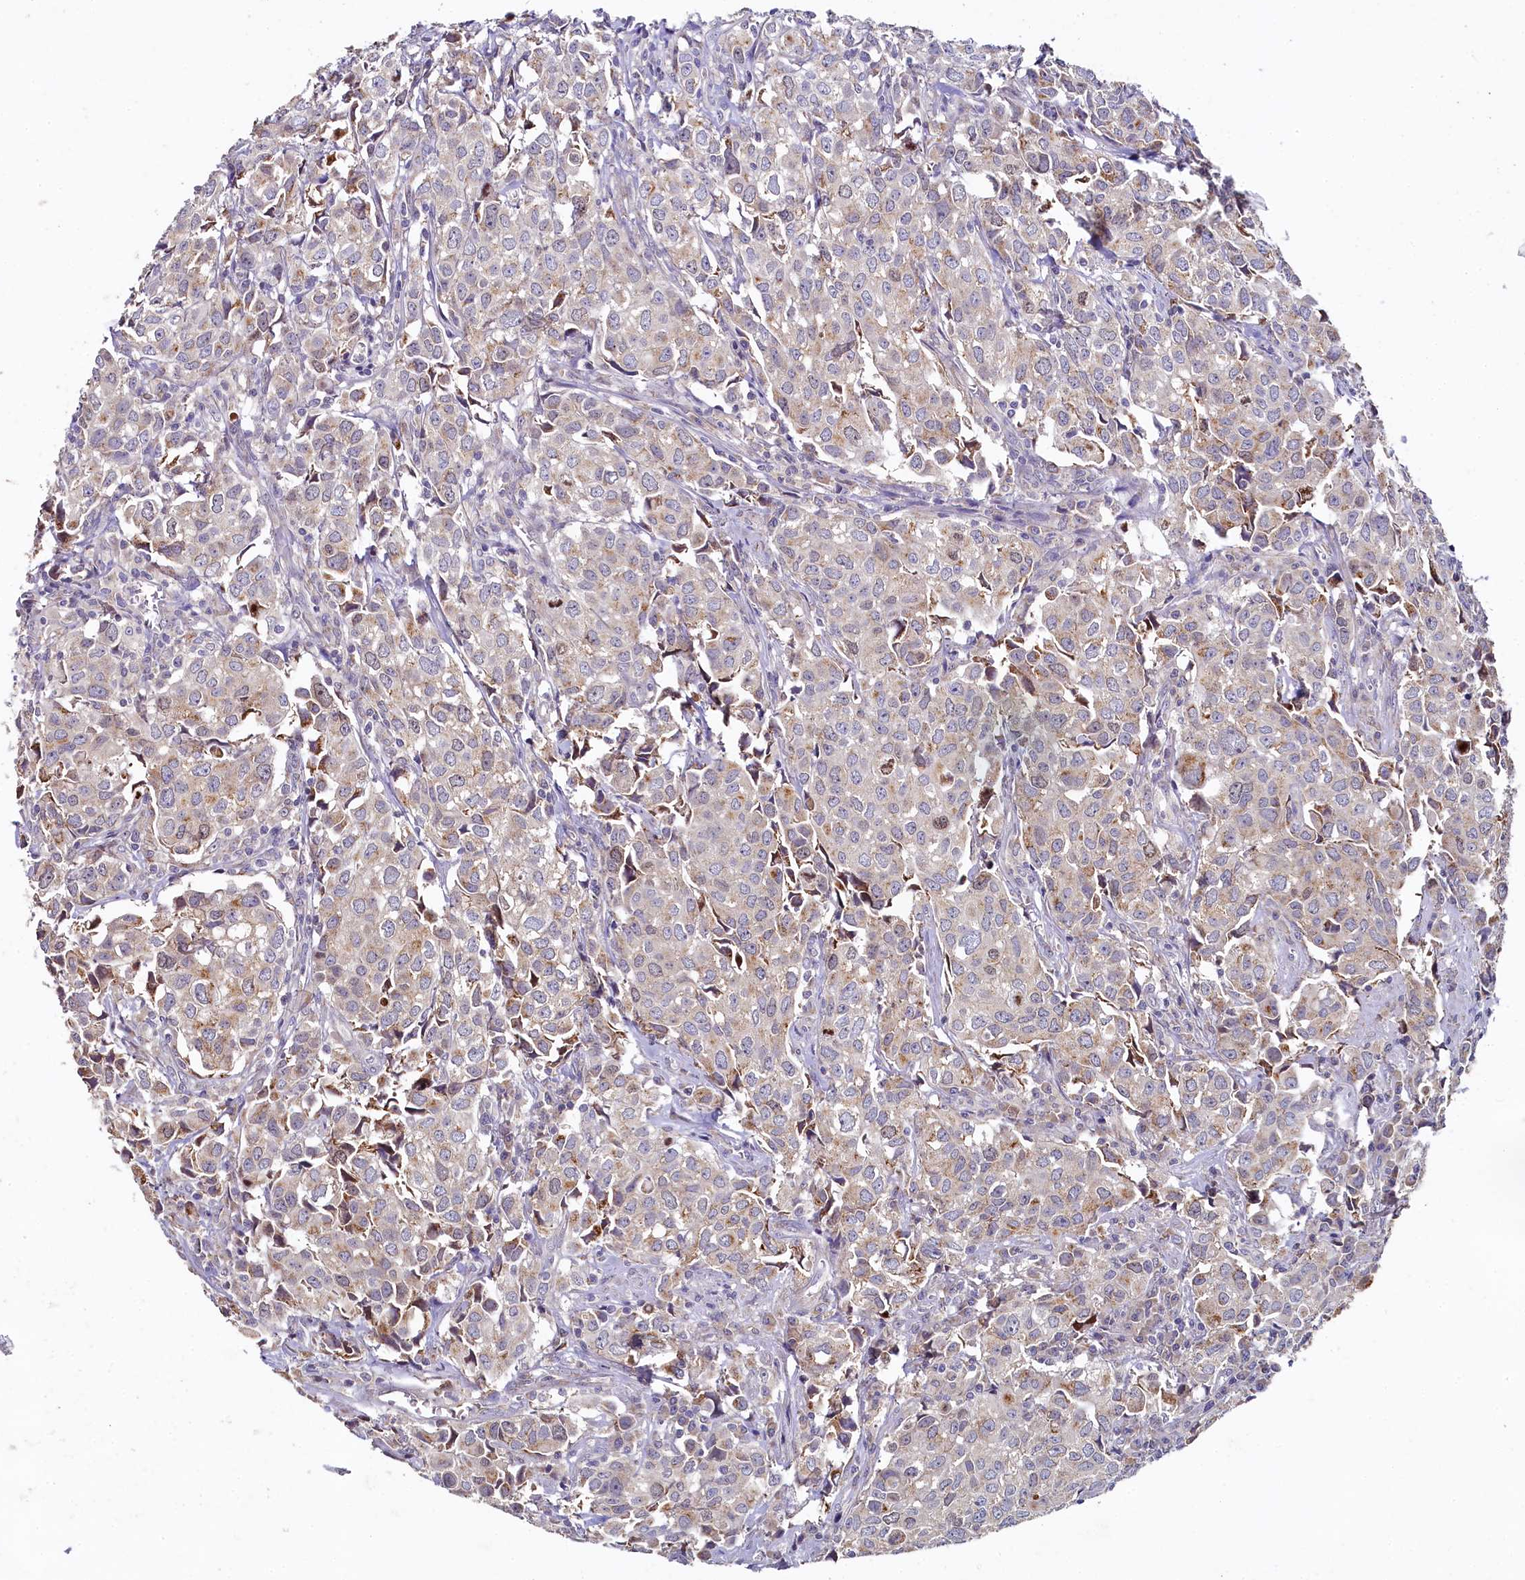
{"staining": {"intensity": "weak", "quantity": "25%-75%", "location": "cytoplasmic/membranous"}, "tissue": "urothelial cancer", "cell_type": "Tumor cells", "image_type": "cancer", "snomed": [{"axis": "morphology", "description": "Urothelial carcinoma, High grade"}, {"axis": "topography", "description": "Urinary bladder"}], "caption": "Brown immunohistochemical staining in urothelial cancer demonstrates weak cytoplasmic/membranous expression in approximately 25%-75% of tumor cells. (DAB (3,3'-diaminobenzidine) IHC with brightfield microscopy, high magnification).", "gene": "SPINK9", "patient": {"sex": "female", "age": 75}}